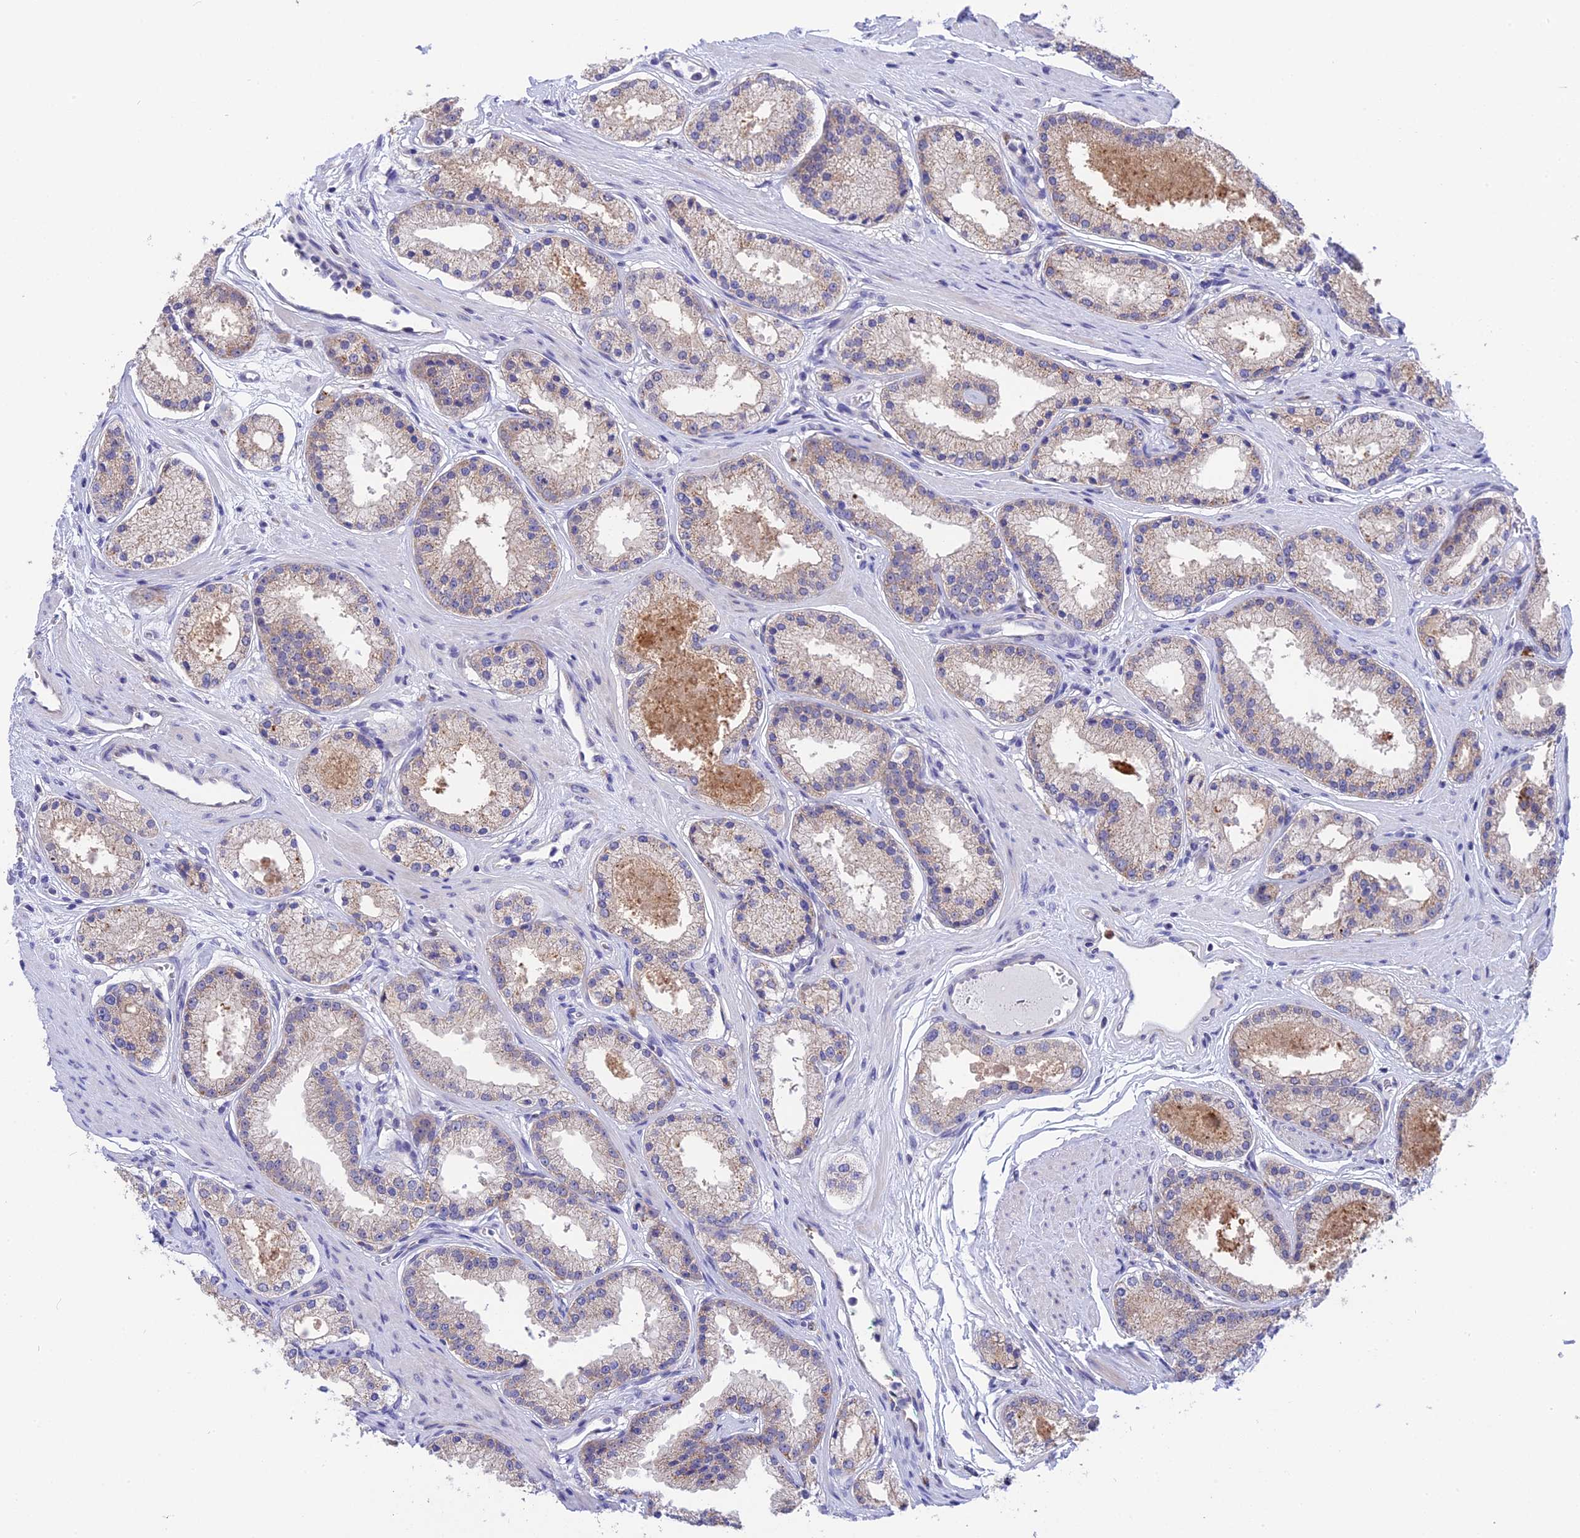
{"staining": {"intensity": "weak", "quantity": "<25%", "location": "cytoplasmic/membranous"}, "tissue": "prostate cancer", "cell_type": "Tumor cells", "image_type": "cancer", "snomed": [{"axis": "morphology", "description": "Adenocarcinoma, Low grade"}, {"axis": "topography", "description": "Prostate"}], "caption": "This is an immunohistochemistry image of prostate cancer. There is no staining in tumor cells.", "gene": "KCTD14", "patient": {"sex": "male", "age": 59}}